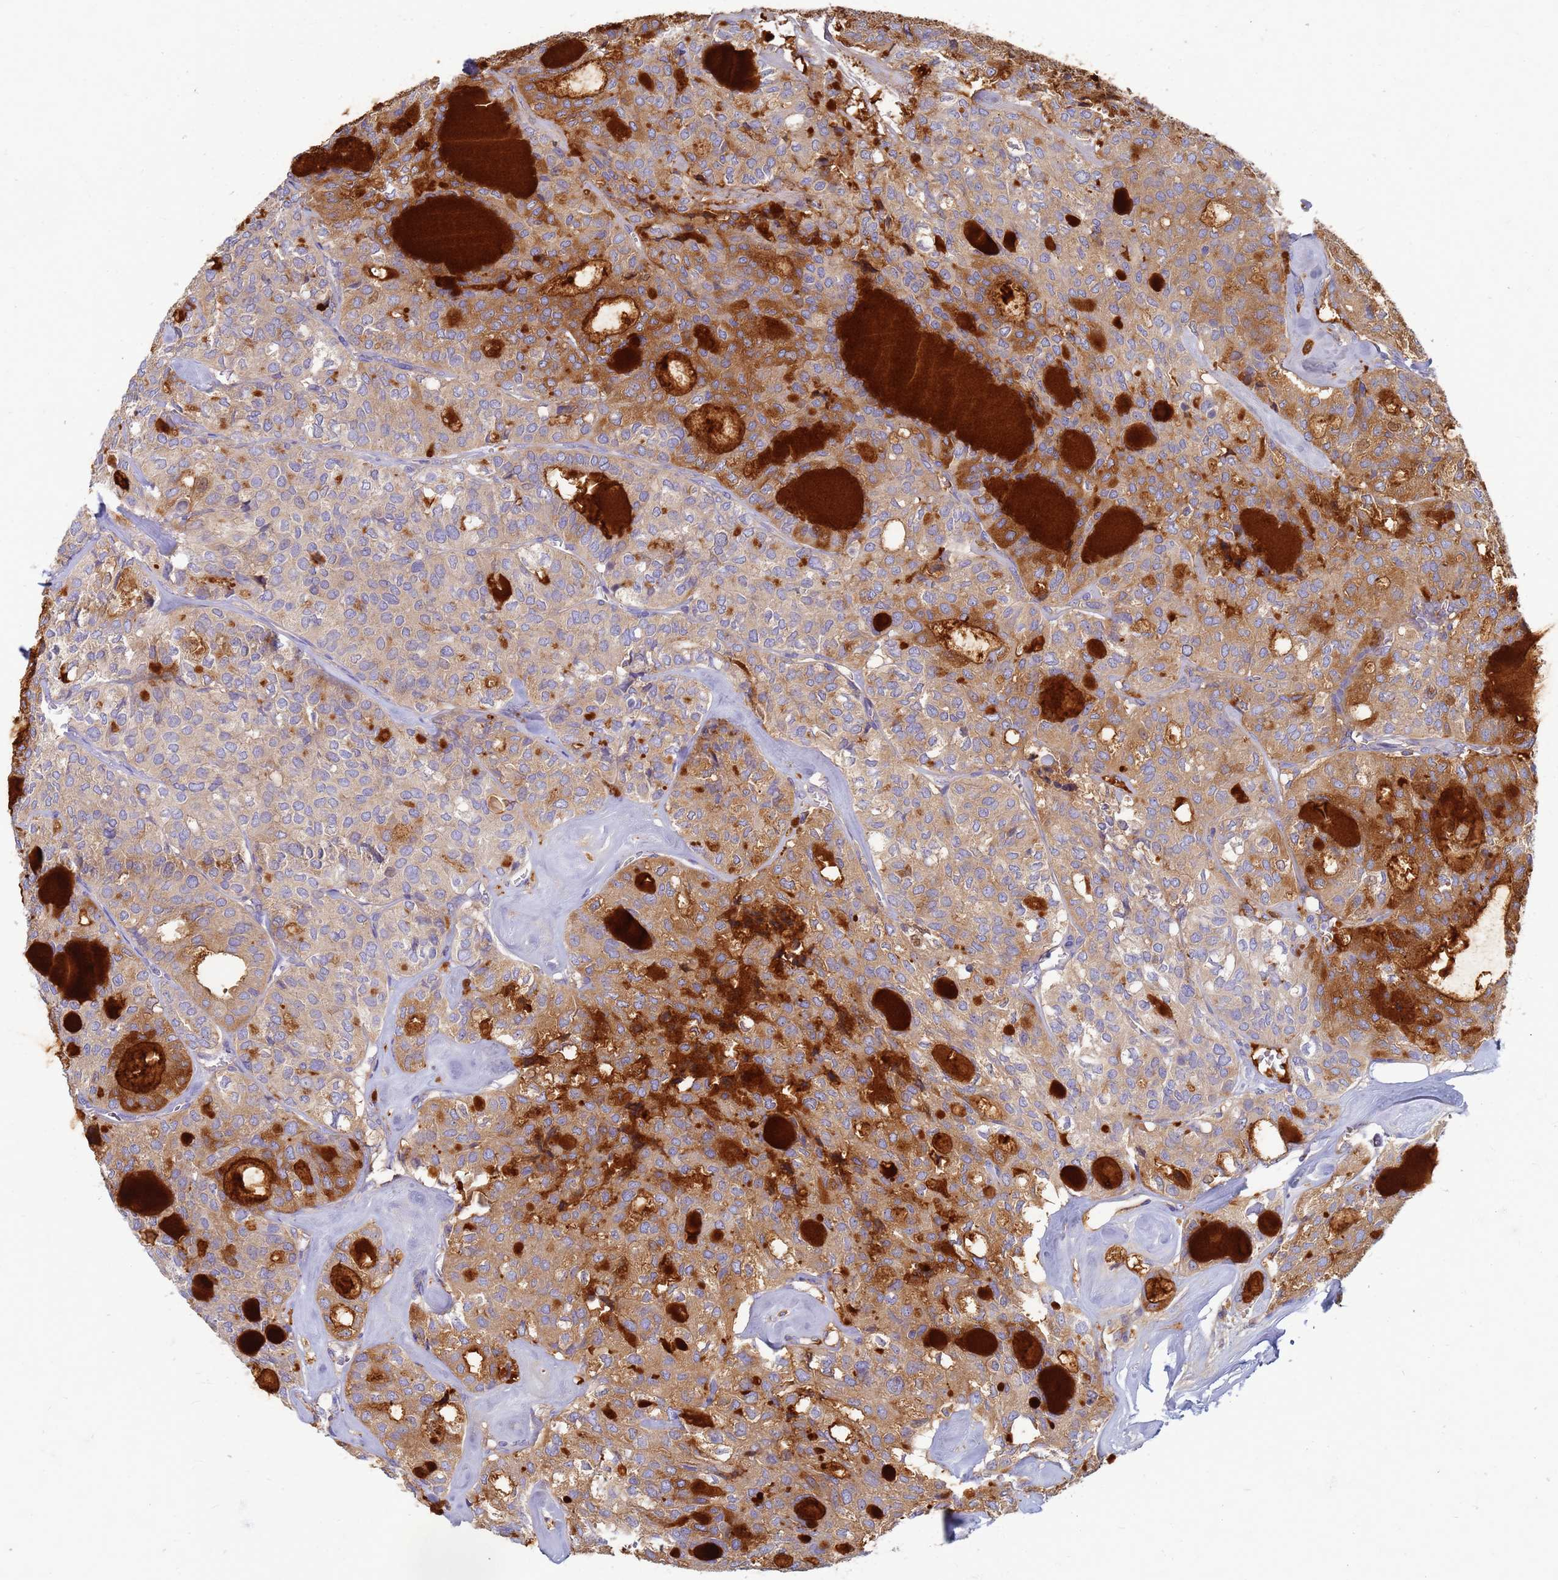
{"staining": {"intensity": "moderate", "quantity": ">75%", "location": "cytoplasmic/membranous"}, "tissue": "thyroid cancer", "cell_type": "Tumor cells", "image_type": "cancer", "snomed": [{"axis": "morphology", "description": "Follicular adenoma carcinoma, NOS"}, {"axis": "topography", "description": "Thyroid gland"}], "caption": "Human thyroid cancer (follicular adenoma carcinoma) stained with a brown dye exhibits moderate cytoplasmic/membranous positive expression in about >75% of tumor cells.", "gene": "EEA1", "patient": {"sex": "male", "age": 75}}